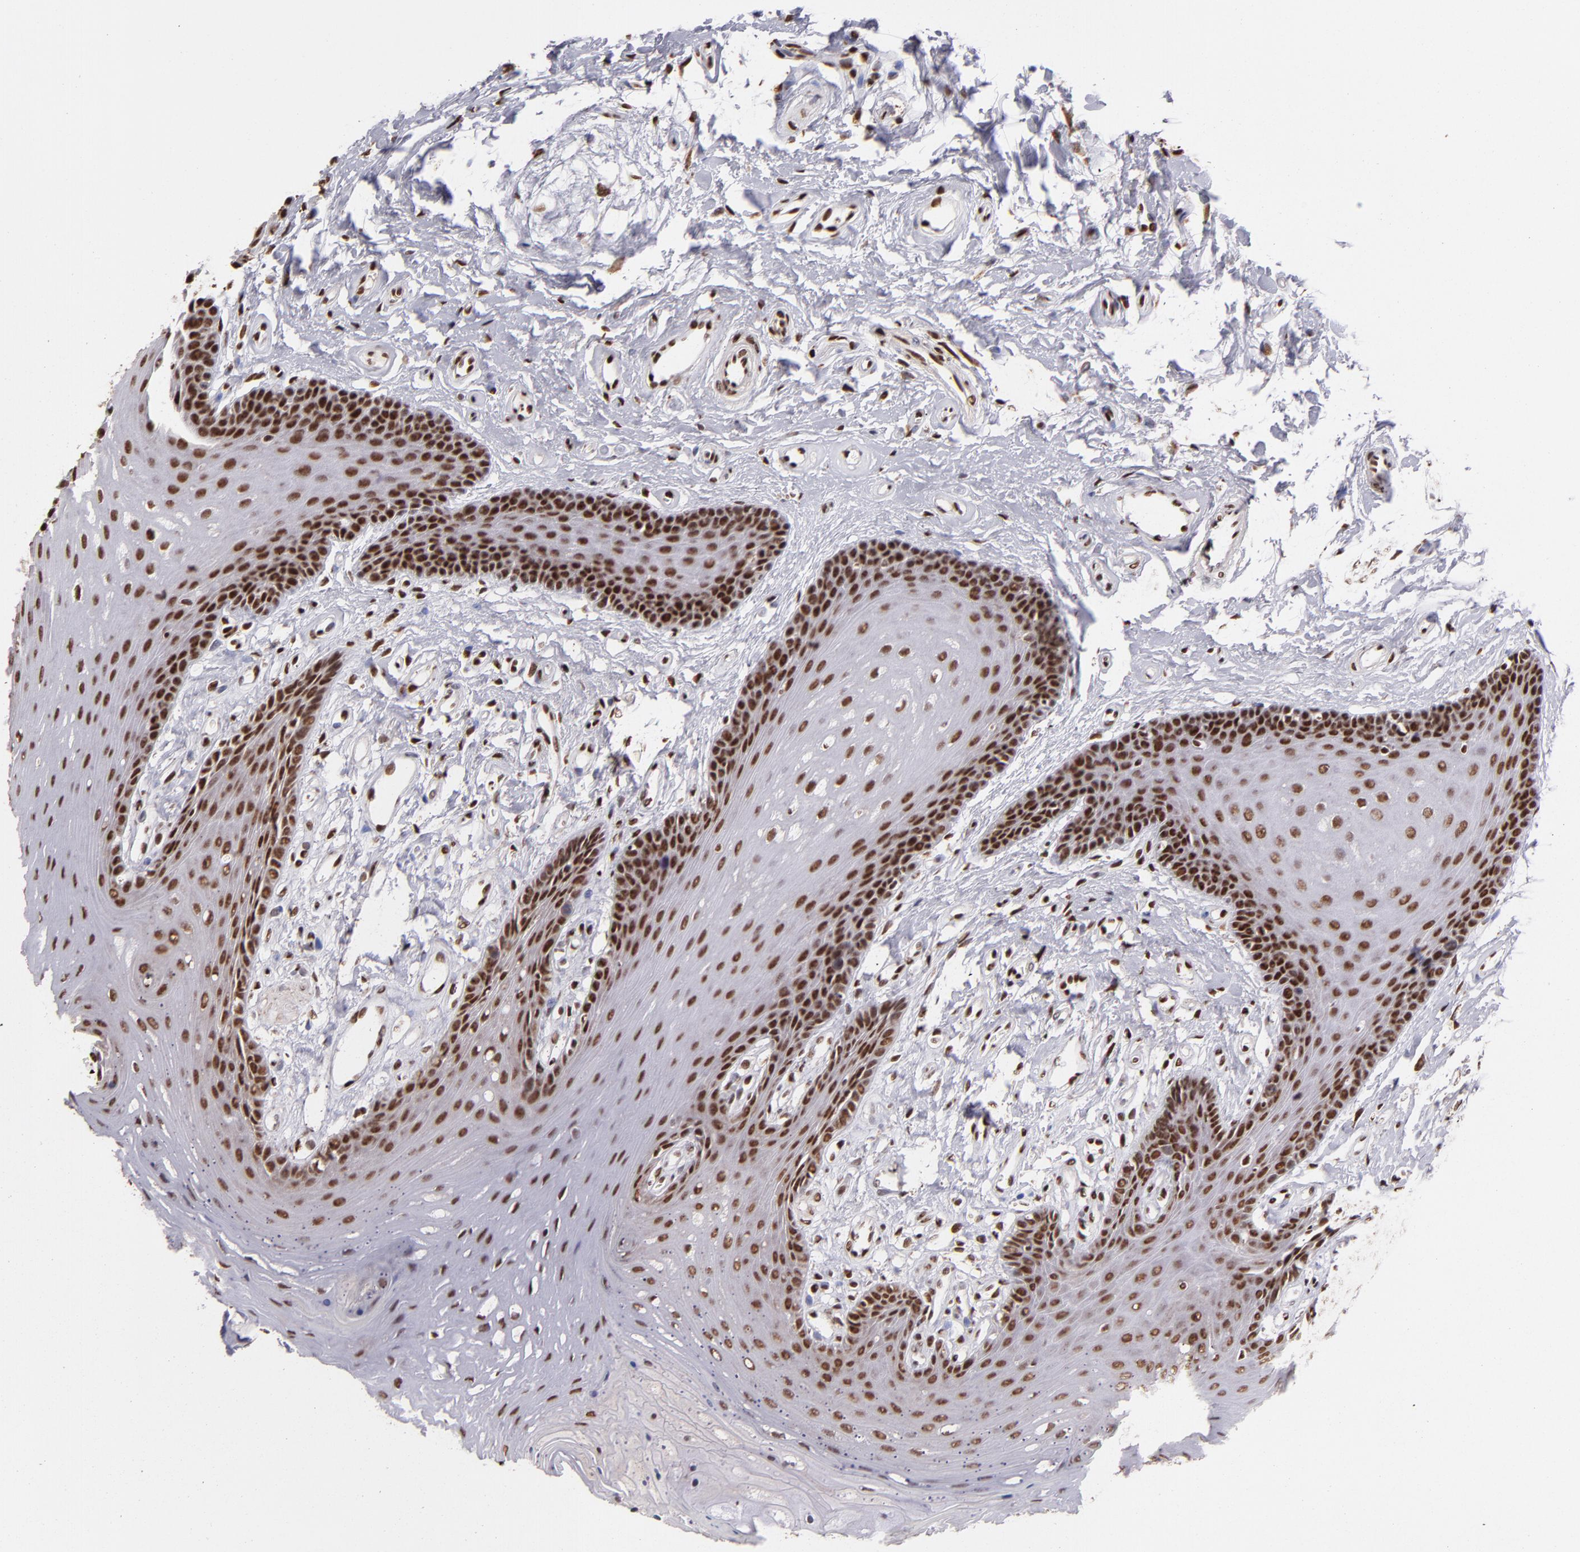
{"staining": {"intensity": "moderate", "quantity": ">75%", "location": "nuclear"}, "tissue": "oral mucosa", "cell_type": "Squamous epithelial cells", "image_type": "normal", "snomed": [{"axis": "morphology", "description": "Normal tissue, NOS"}, {"axis": "topography", "description": "Oral tissue"}], "caption": "Moderate nuclear expression for a protein is identified in approximately >75% of squamous epithelial cells of benign oral mucosa using IHC.", "gene": "SP1", "patient": {"sex": "male", "age": 62}}